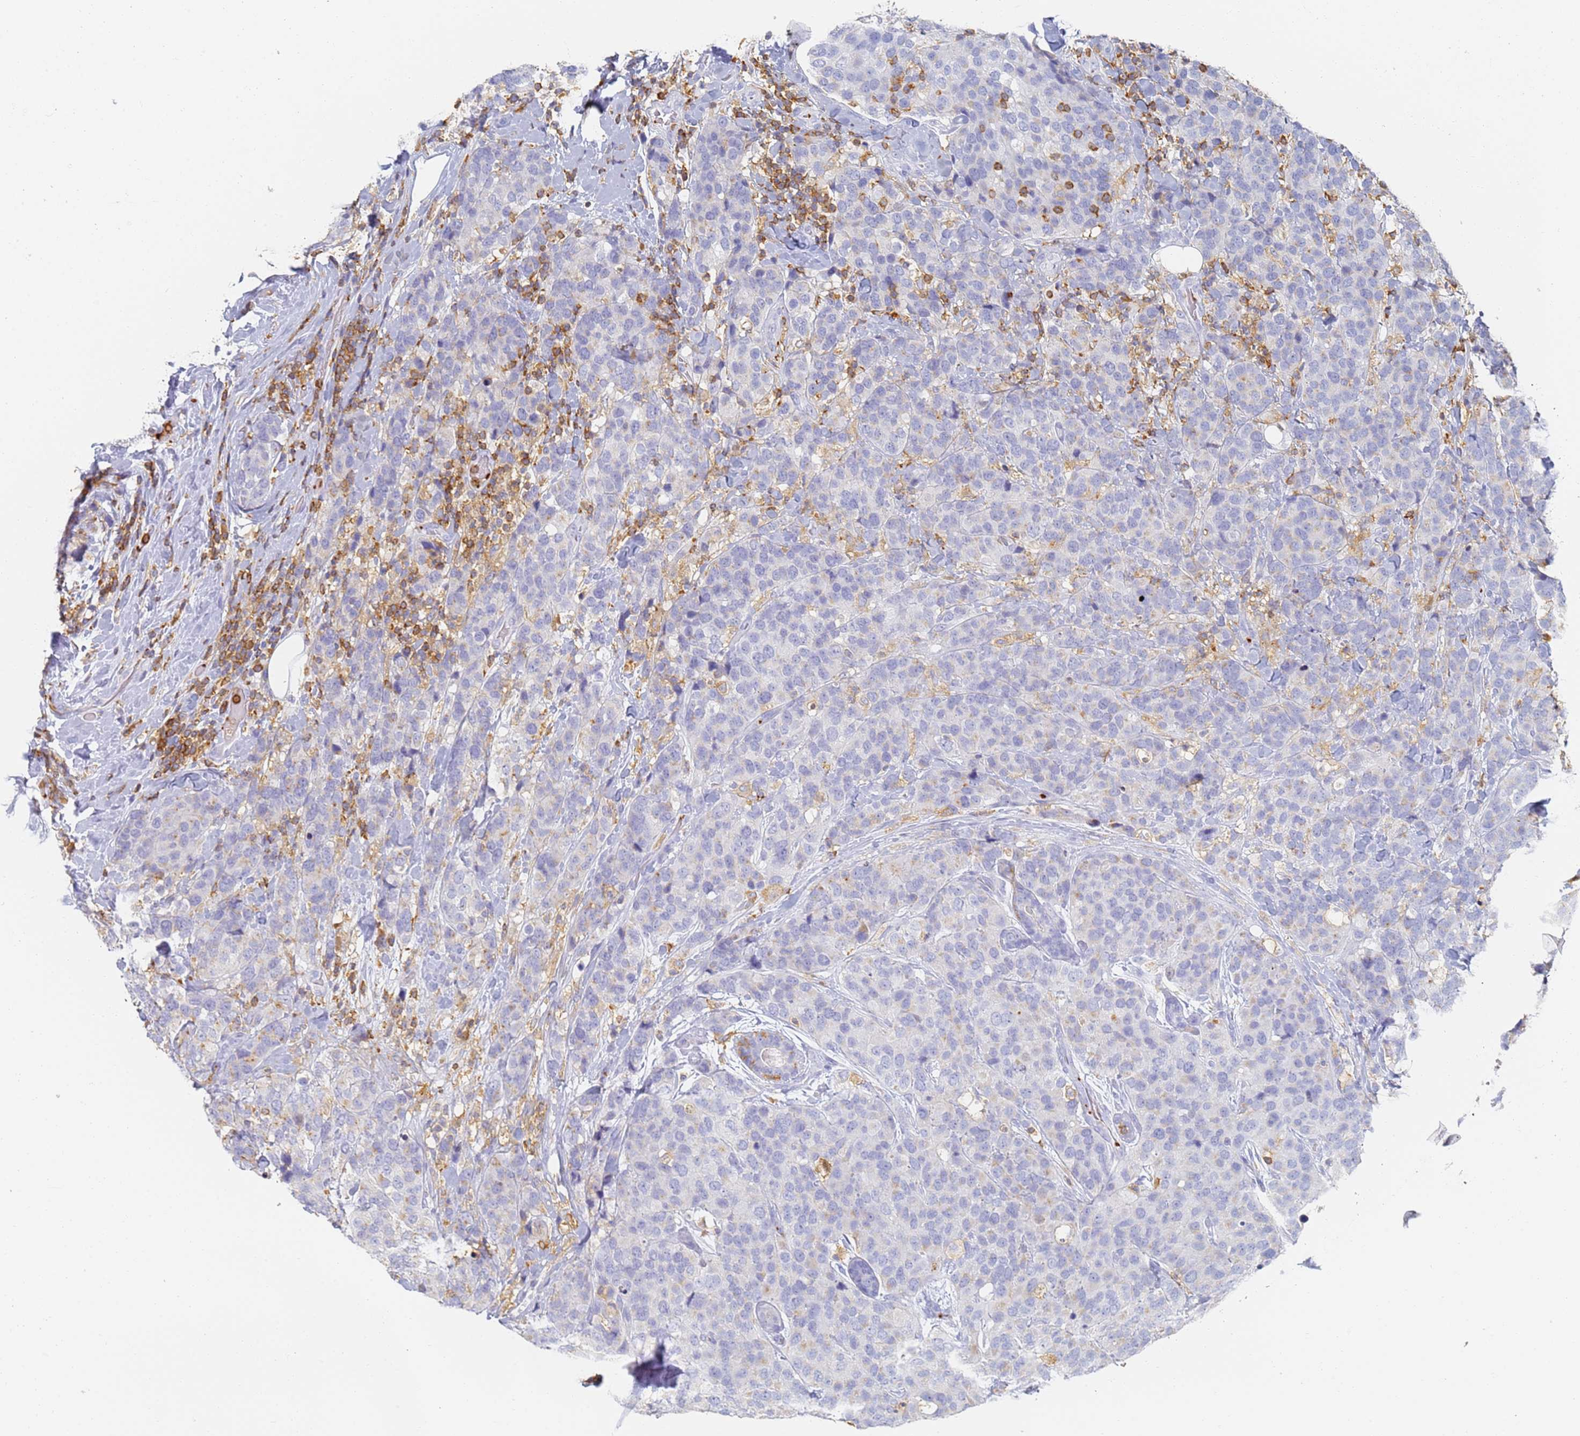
{"staining": {"intensity": "moderate", "quantity": "<25%", "location": "cytoplasmic/membranous"}, "tissue": "breast cancer", "cell_type": "Tumor cells", "image_type": "cancer", "snomed": [{"axis": "morphology", "description": "Lobular carcinoma"}, {"axis": "topography", "description": "Breast"}], "caption": "Tumor cells demonstrate low levels of moderate cytoplasmic/membranous positivity in about <25% of cells in breast cancer (lobular carcinoma). (IHC, brightfield microscopy, high magnification).", "gene": "BIN2", "patient": {"sex": "female", "age": 59}}